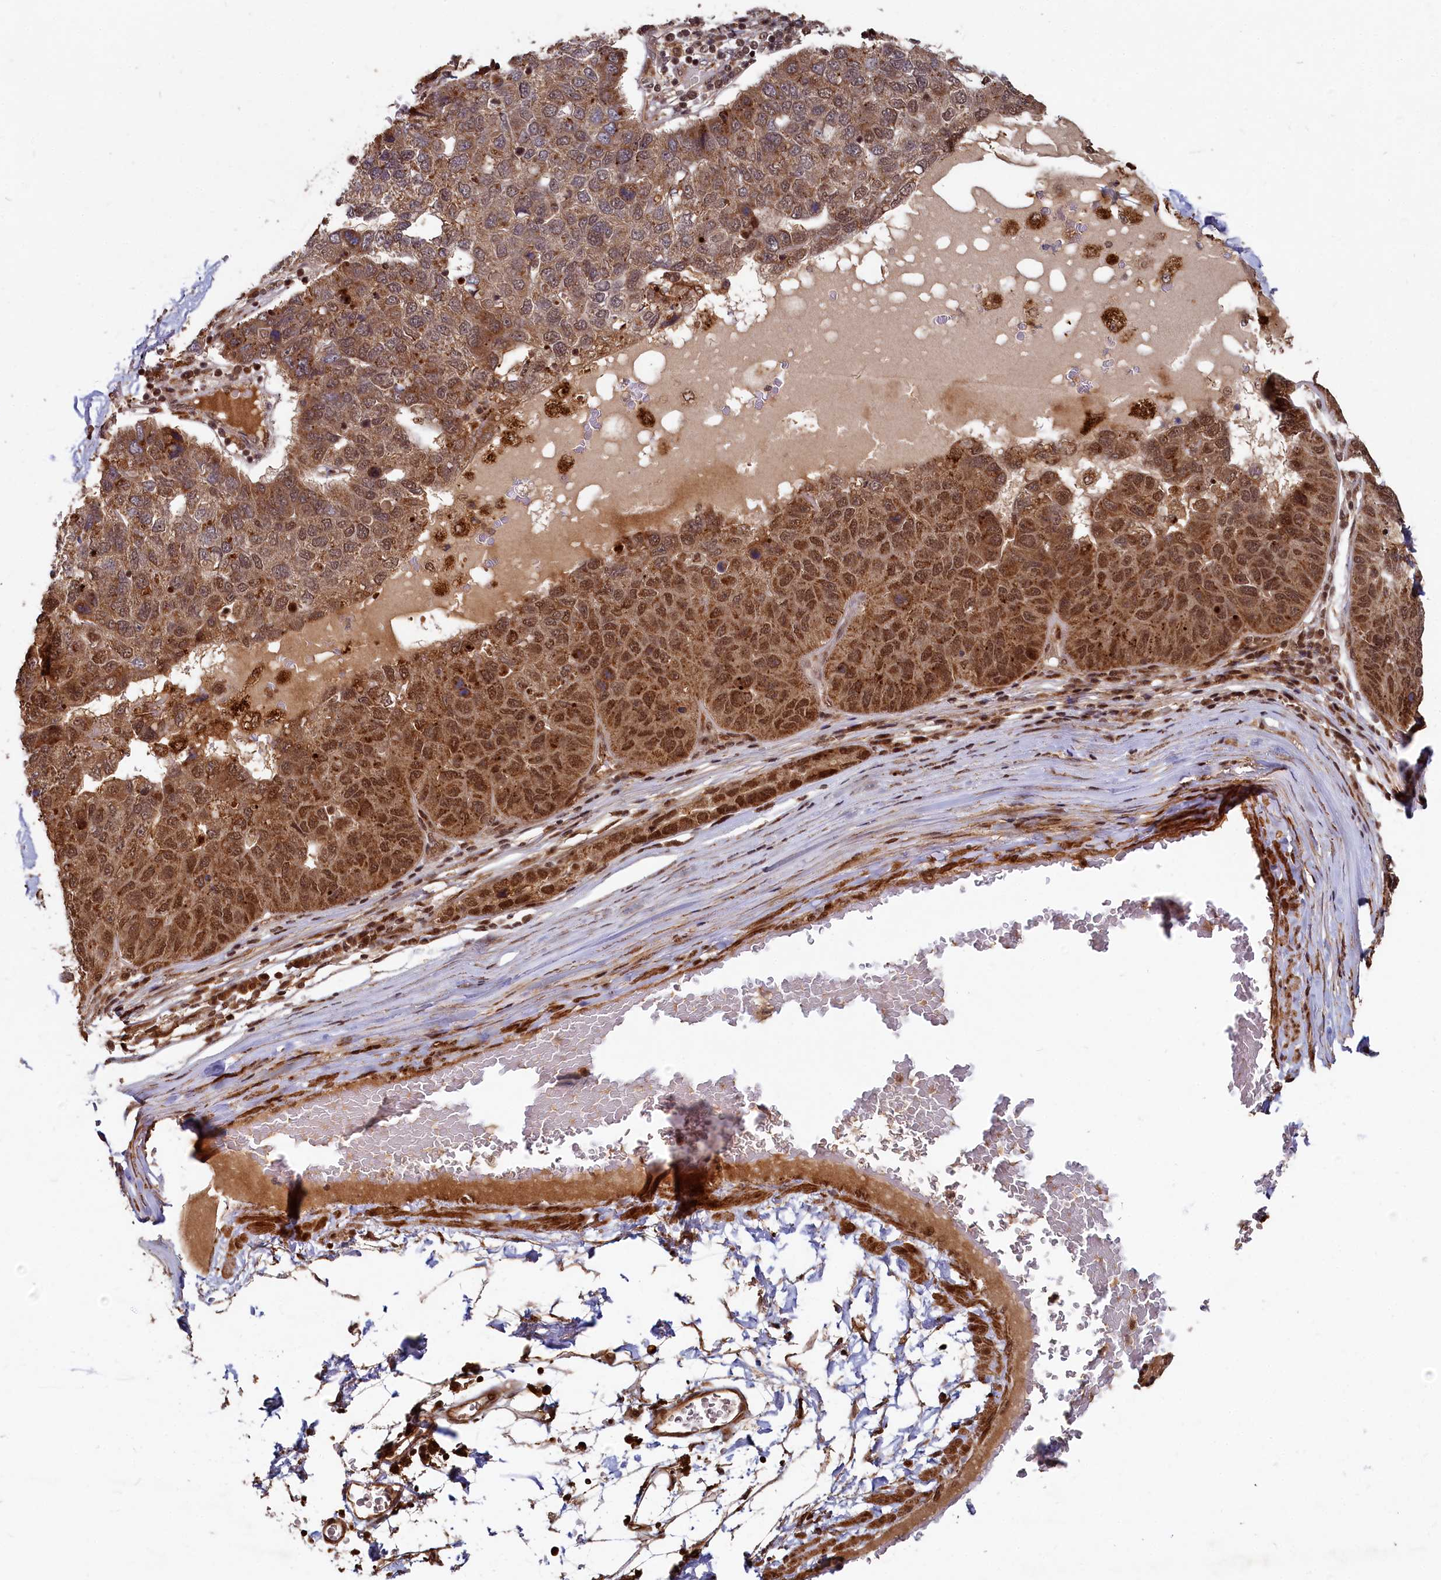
{"staining": {"intensity": "moderate", "quantity": ">75%", "location": "cytoplasmic/membranous,nuclear"}, "tissue": "pancreatic cancer", "cell_type": "Tumor cells", "image_type": "cancer", "snomed": [{"axis": "morphology", "description": "Adenocarcinoma, NOS"}, {"axis": "topography", "description": "Pancreas"}], "caption": "Moderate cytoplasmic/membranous and nuclear expression for a protein is present in approximately >75% of tumor cells of pancreatic cancer using immunohistochemistry (IHC).", "gene": "TRIM23", "patient": {"sex": "female", "age": 61}}